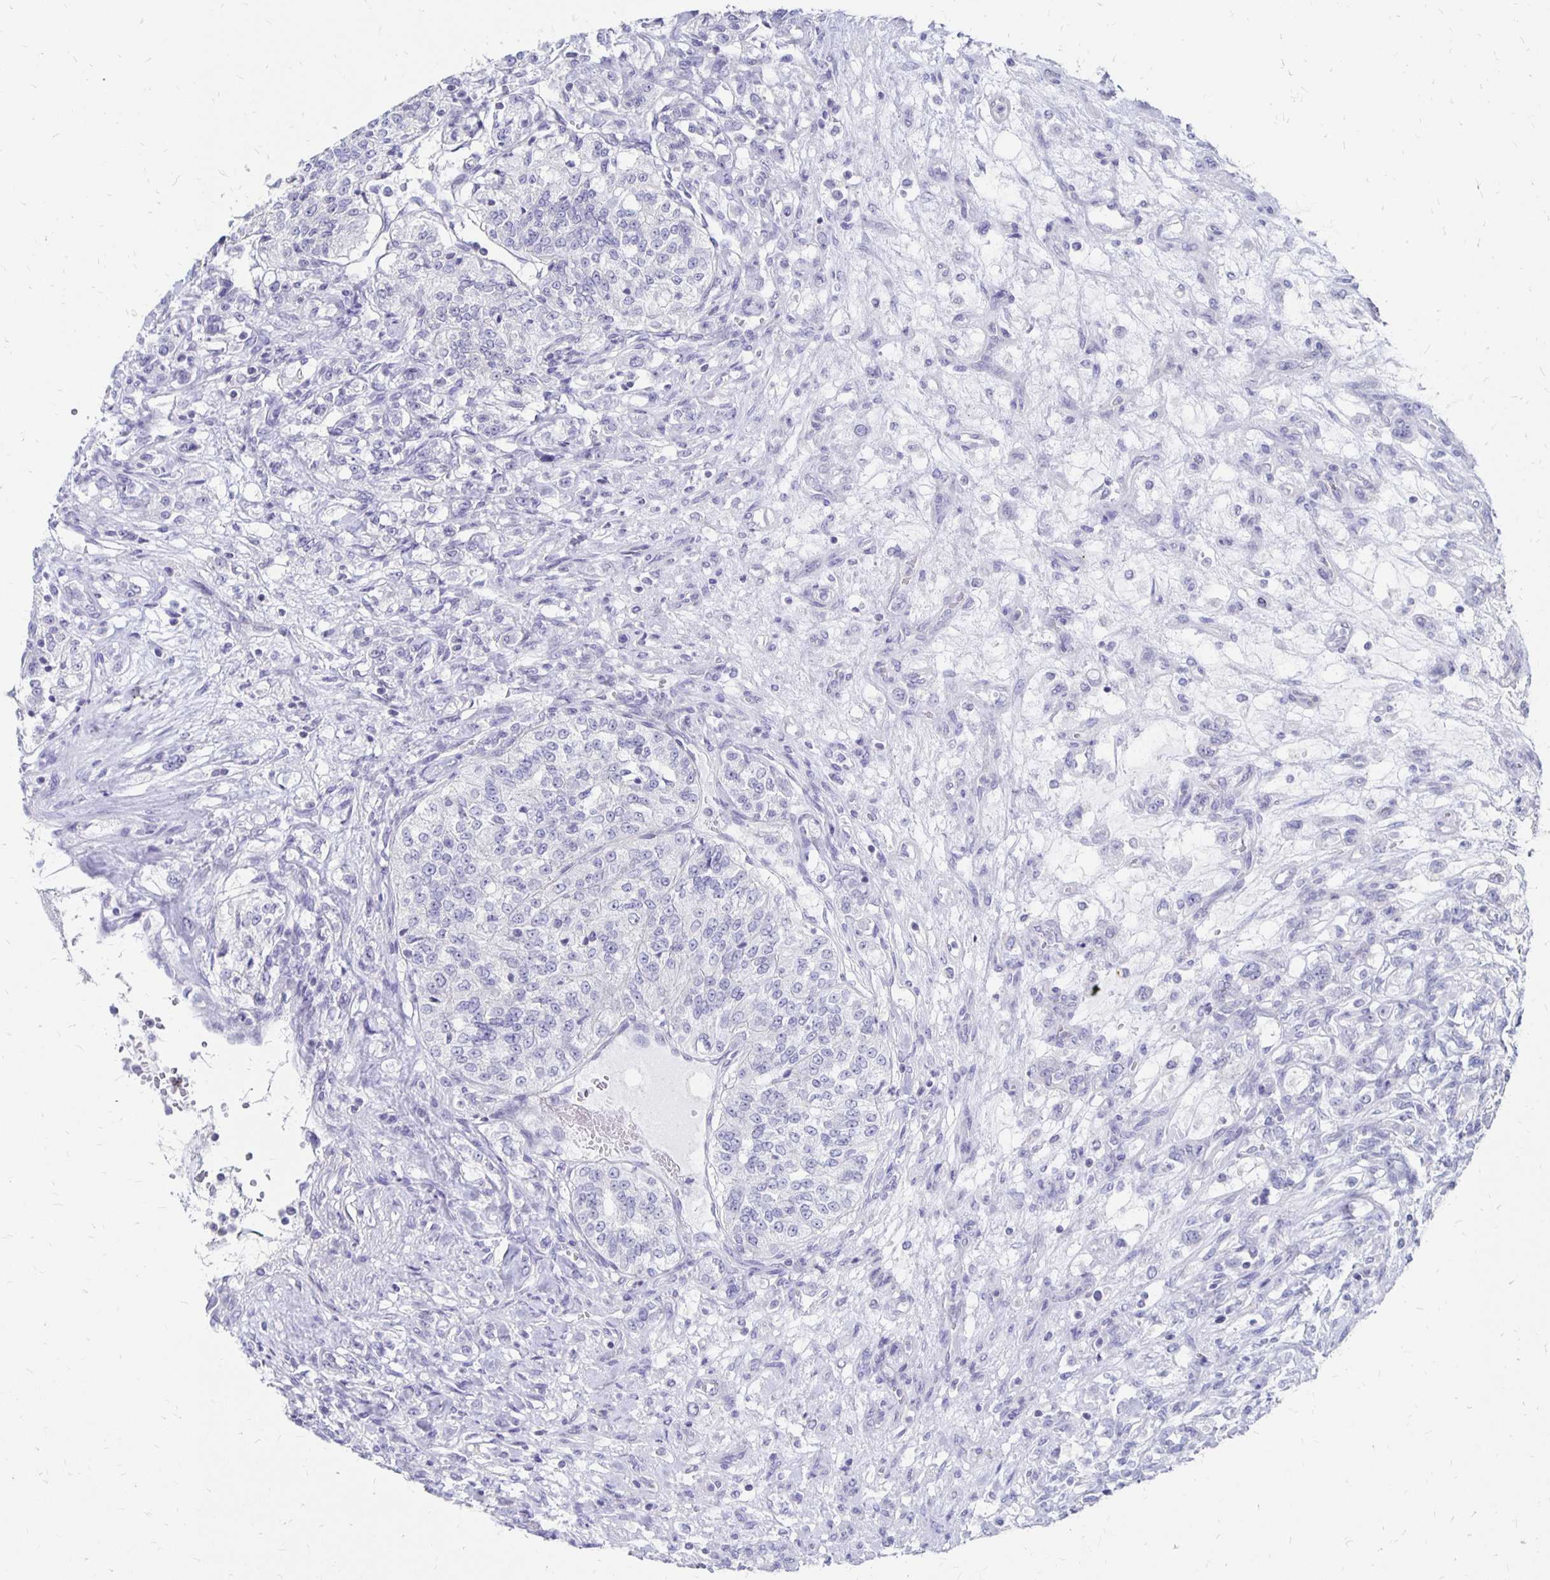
{"staining": {"intensity": "negative", "quantity": "none", "location": "none"}, "tissue": "renal cancer", "cell_type": "Tumor cells", "image_type": "cancer", "snomed": [{"axis": "morphology", "description": "Adenocarcinoma, NOS"}, {"axis": "topography", "description": "Kidney"}], "caption": "Protein analysis of renal cancer displays no significant expression in tumor cells.", "gene": "SYT2", "patient": {"sex": "female", "age": 63}}